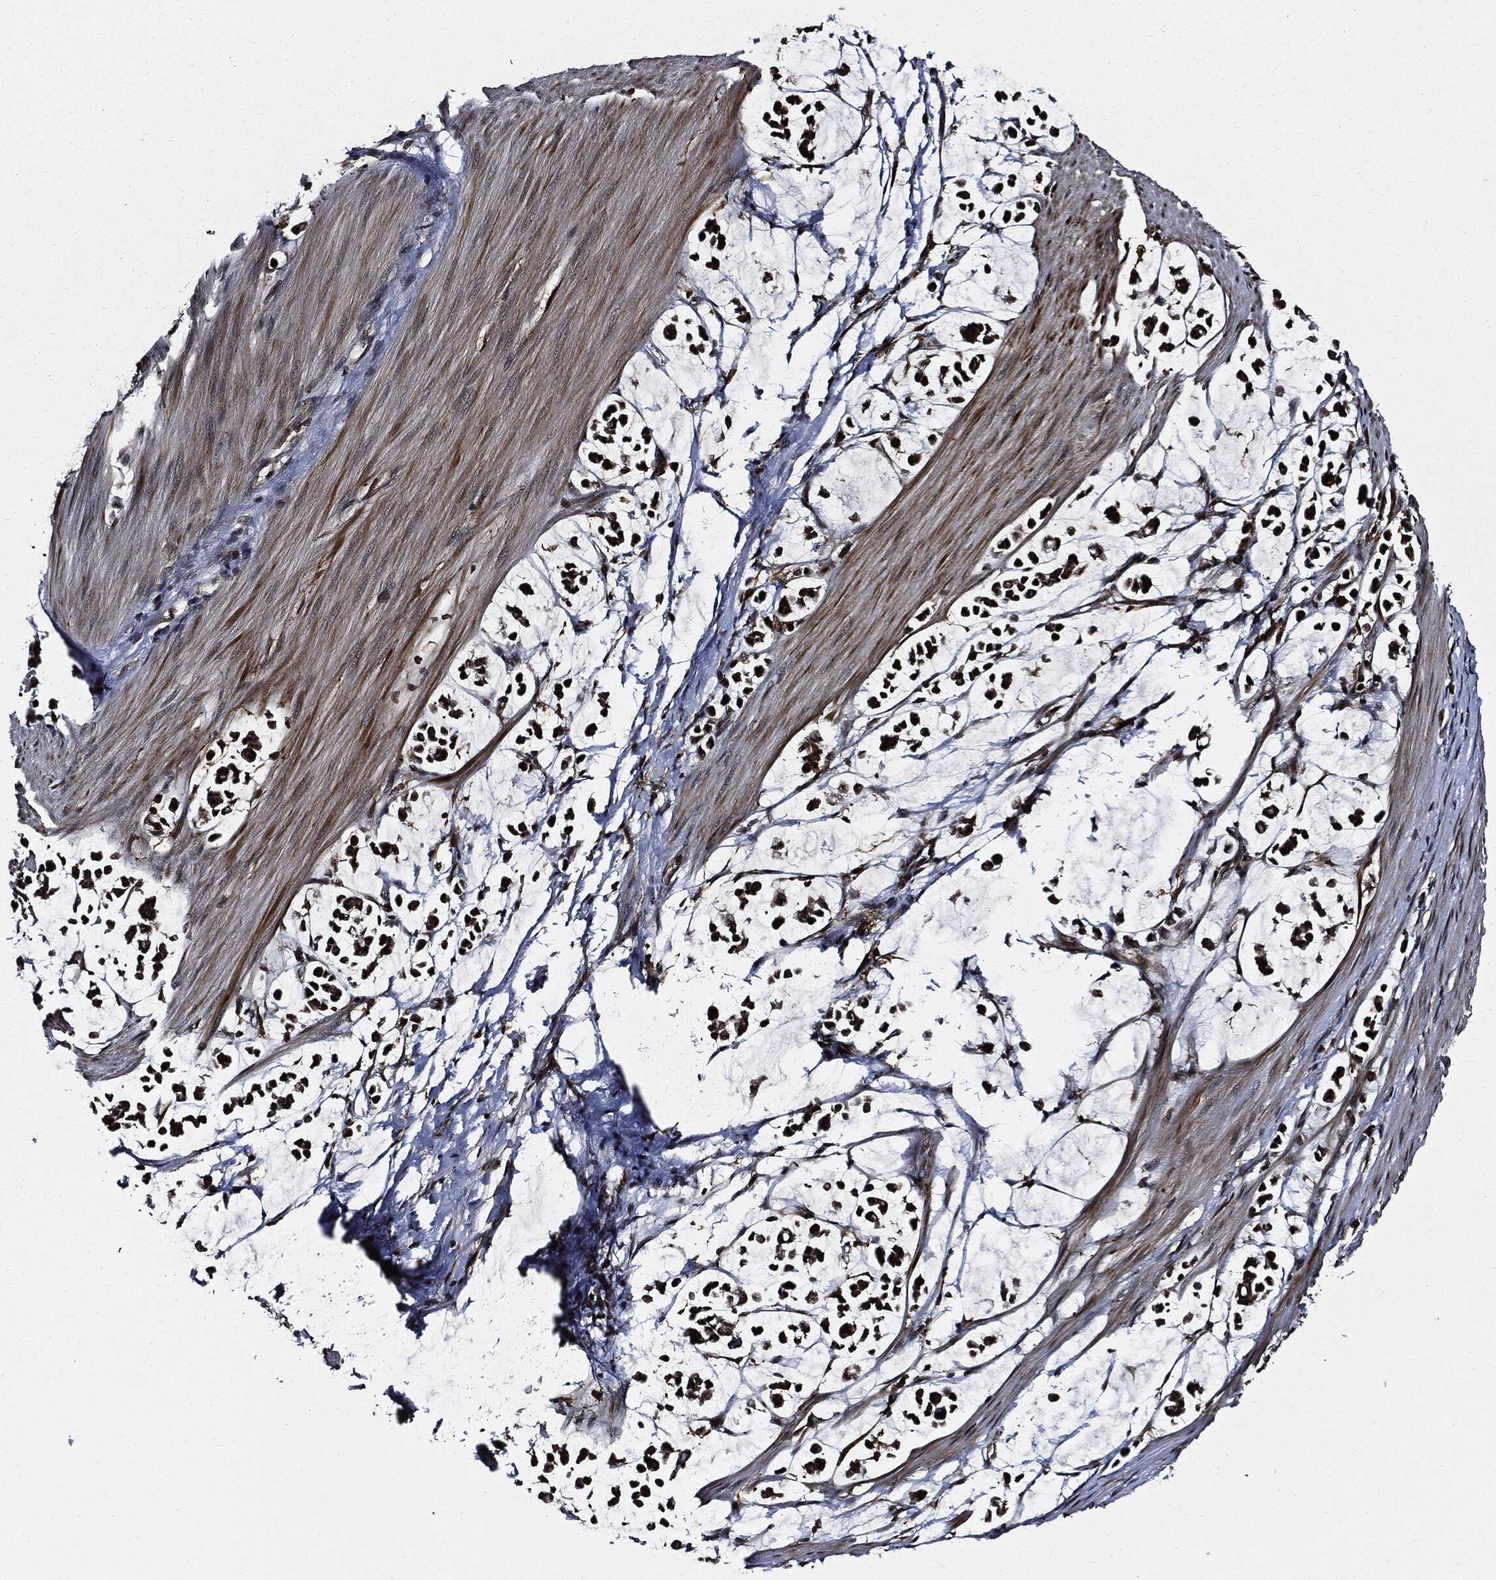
{"staining": {"intensity": "moderate", "quantity": ">75%", "location": "cytoplasmic/membranous,nuclear"}, "tissue": "stomach cancer", "cell_type": "Tumor cells", "image_type": "cancer", "snomed": [{"axis": "morphology", "description": "Adenocarcinoma, NOS"}, {"axis": "topography", "description": "Stomach"}], "caption": "A photomicrograph of human stomach adenocarcinoma stained for a protein reveals moderate cytoplasmic/membranous and nuclear brown staining in tumor cells.", "gene": "SUGT1", "patient": {"sex": "male", "age": 82}}